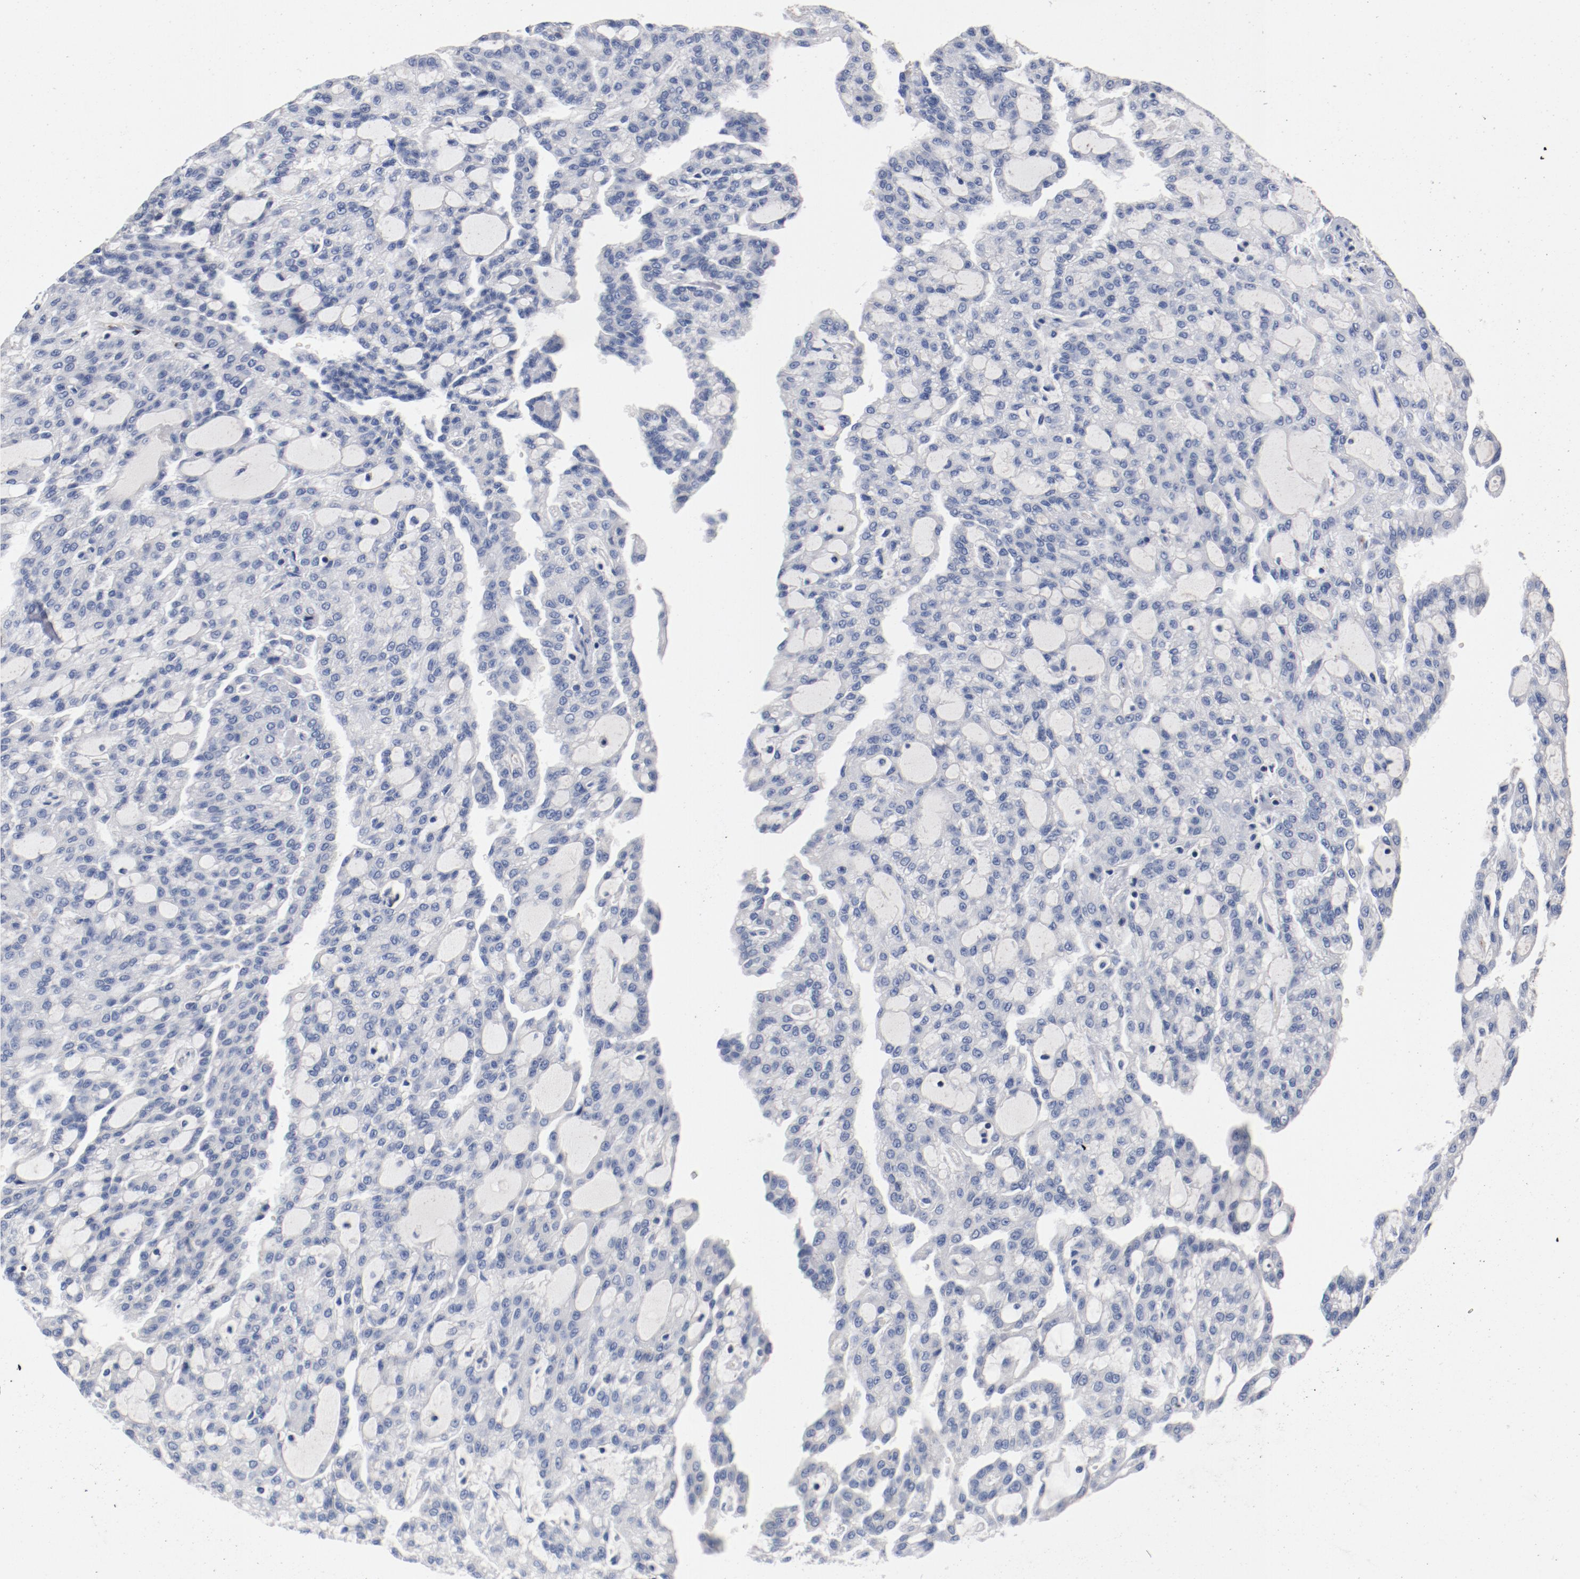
{"staining": {"intensity": "negative", "quantity": "none", "location": "none"}, "tissue": "renal cancer", "cell_type": "Tumor cells", "image_type": "cancer", "snomed": [{"axis": "morphology", "description": "Adenocarcinoma, NOS"}, {"axis": "topography", "description": "Kidney"}], "caption": "Renal cancer was stained to show a protein in brown. There is no significant expression in tumor cells. (Brightfield microscopy of DAB immunohistochemistry (IHC) at high magnification).", "gene": "PIM1", "patient": {"sex": "male", "age": 63}}